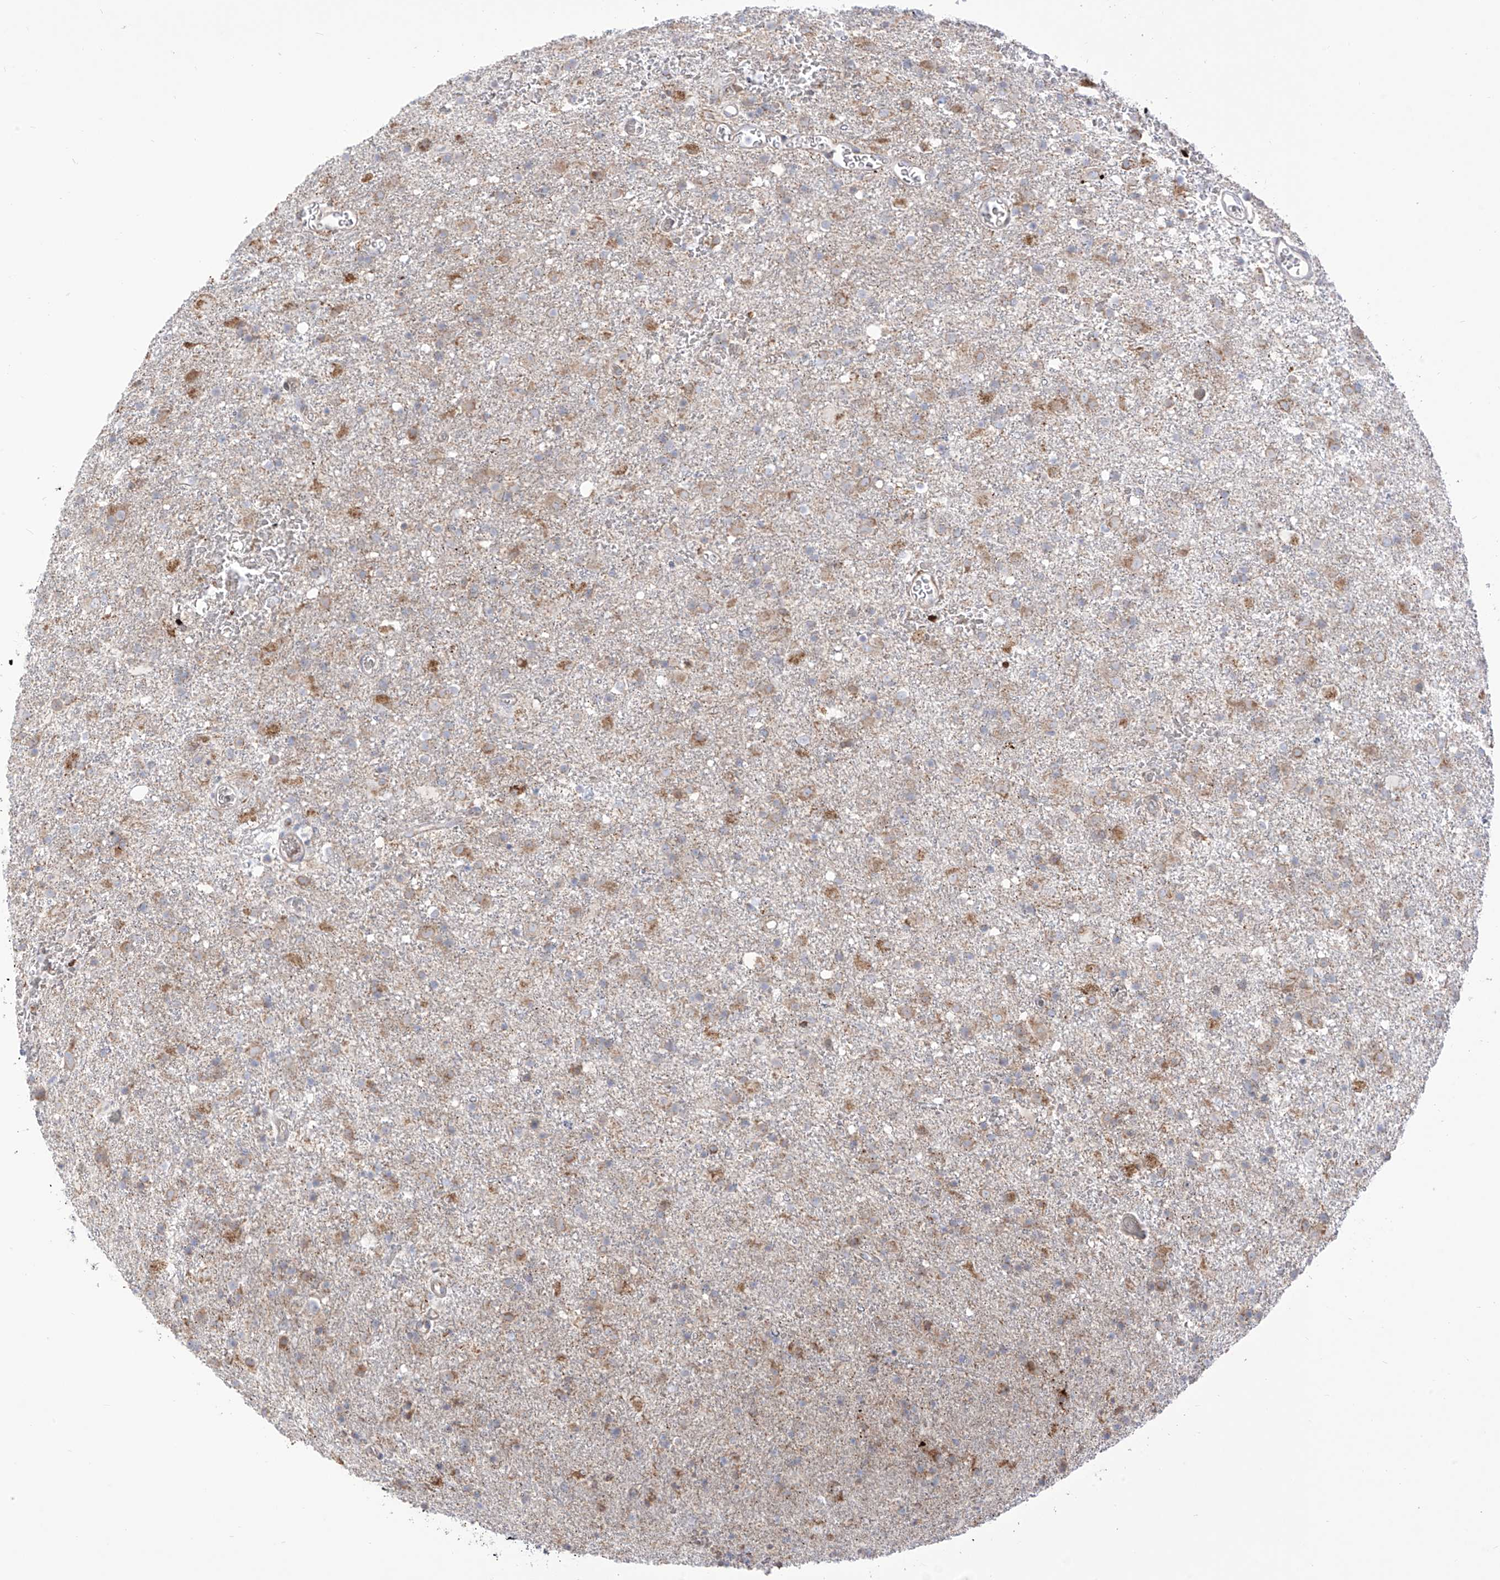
{"staining": {"intensity": "moderate", "quantity": "<25%", "location": "cytoplasmic/membranous"}, "tissue": "glioma", "cell_type": "Tumor cells", "image_type": "cancer", "snomed": [{"axis": "morphology", "description": "Glioma, malignant, Low grade"}, {"axis": "topography", "description": "Brain"}], "caption": "Glioma was stained to show a protein in brown. There is low levels of moderate cytoplasmic/membranous staining in about <25% of tumor cells.", "gene": "ARHGEF40", "patient": {"sex": "male", "age": 65}}